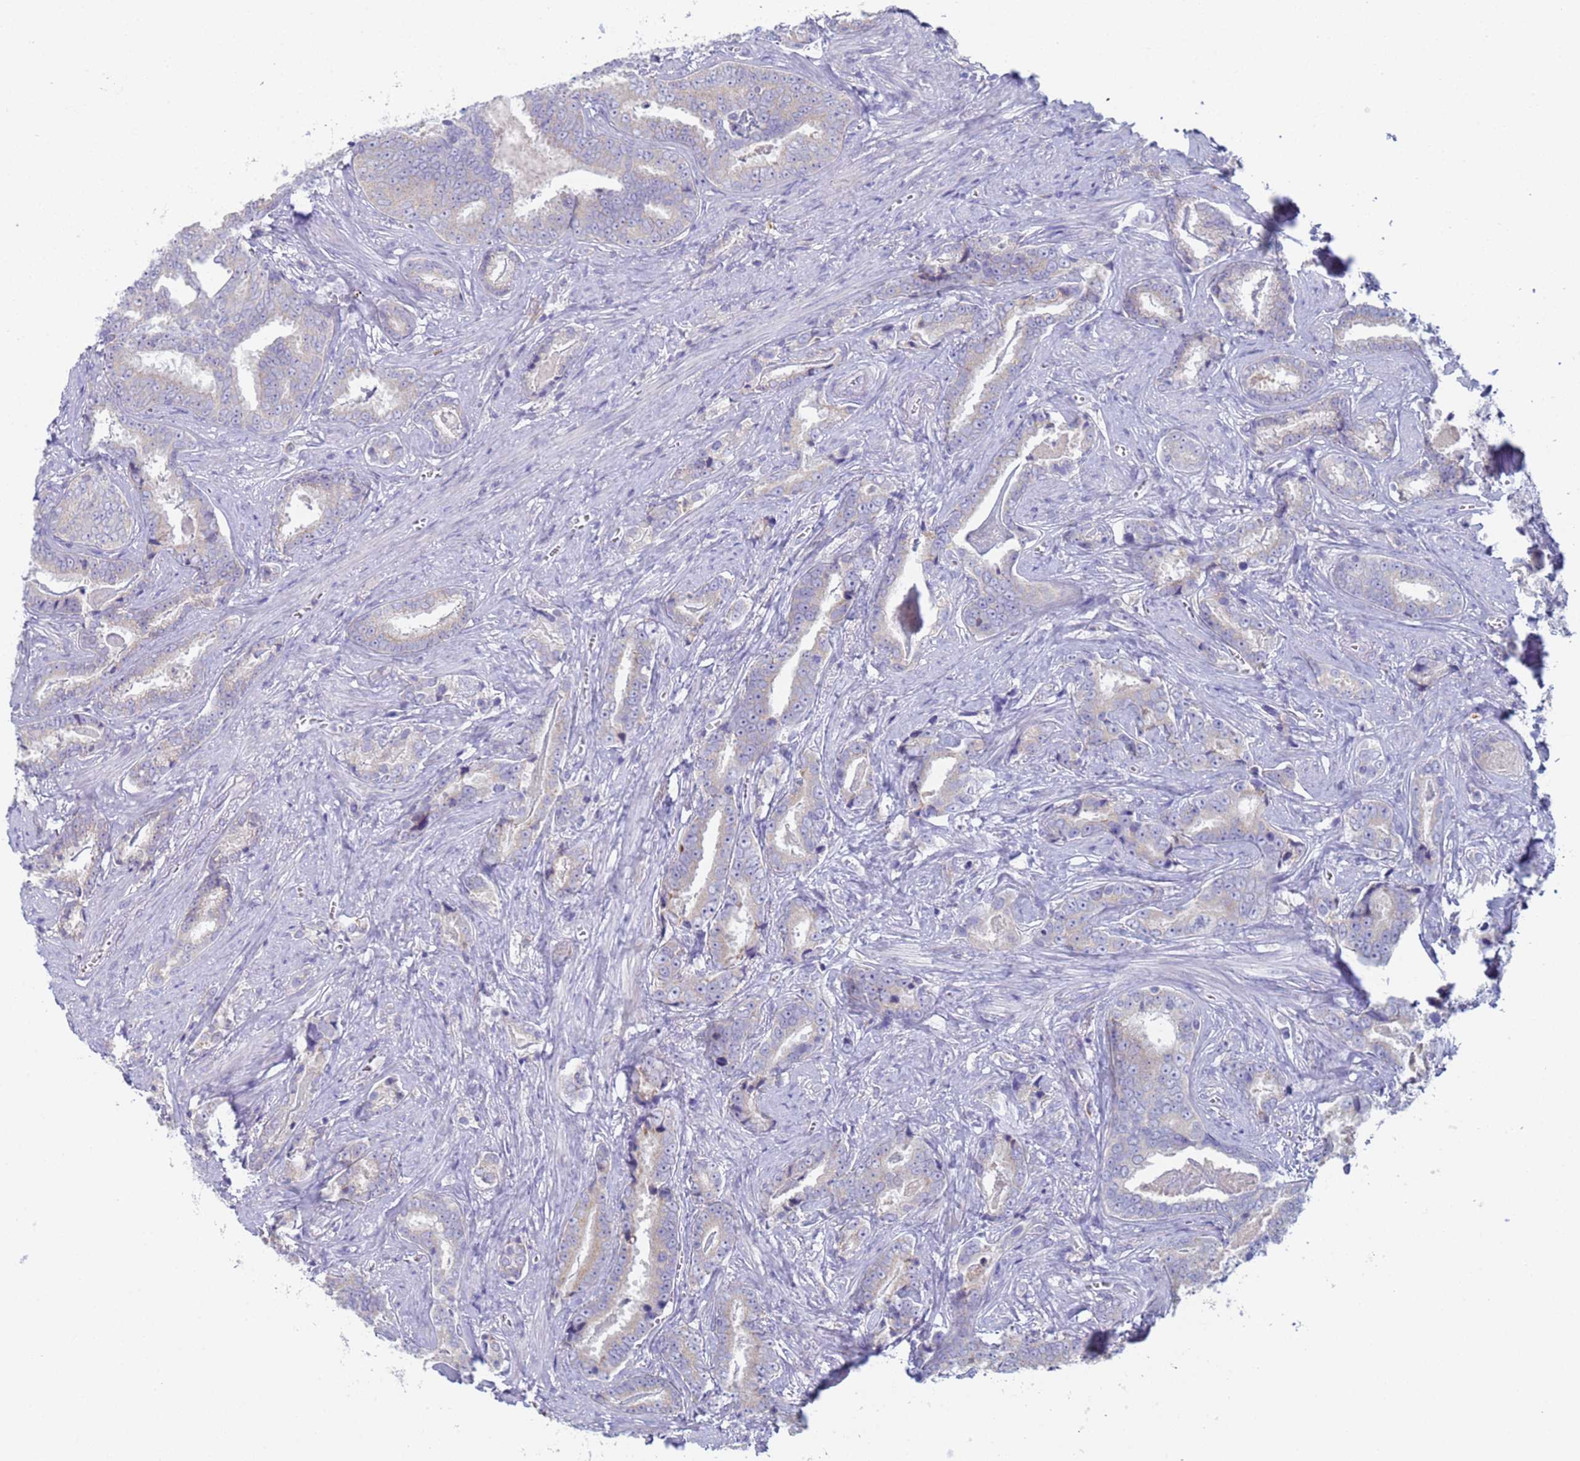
{"staining": {"intensity": "weak", "quantity": "25%-75%", "location": "cytoplasmic/membranous"}, "tissue": "prostate cancer", "cell_type": "Tumor cells", "image_type": "cancer", "snomed": [{"axis": "morphology", "description": "Adenocarcinoma, High grade"}, {"axis": "topography", "description": "Prostate"}], "caption": "This histopathology image demonstrates prostate adenocarcinoma (high-grade) stained with immunohistochemistry (IHC) to label a protein in brown. The cytoplasmic/membranous of tumor cells show weak positivity for the protein. Nuclei are counter-stained blue.", "gene": "CR1", "patient": {"sex": "male", "age": 67}}